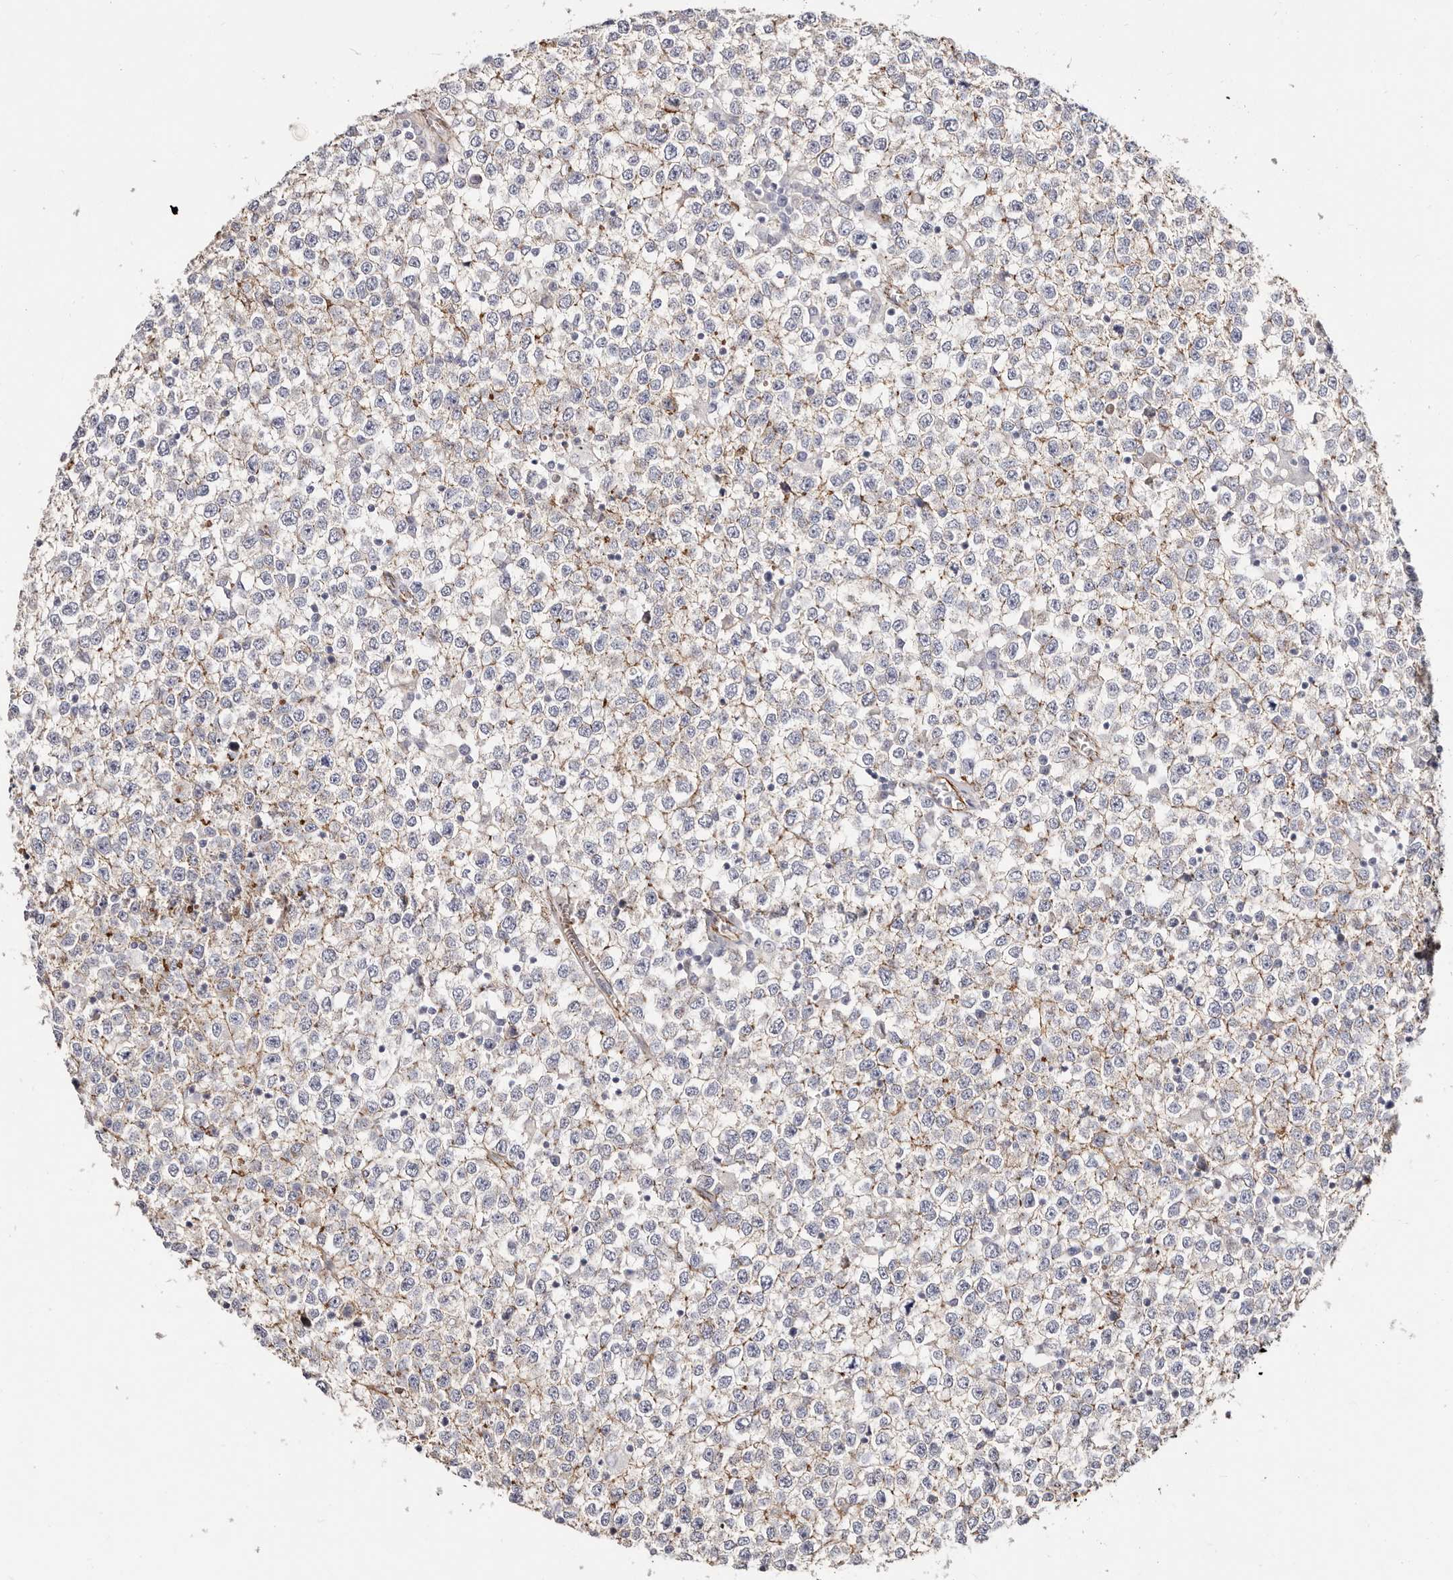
{"staining": {"intensity": "weak", "quantity": ">75%", "location": "cytoplasmic/membranous"}, "tissue": "testis cancer", "cell_type": "Tumor cells", "image_type": "cancer", "snomed": [{"axis": "morphology", "description": "Seminoma, NOS"}, {"axis": "topography", "description": "Testis"}], "caption": "IHC (DAB (3,3'-diaminobenzidine)) staining of seminoma (testis) displays weak cytoplasmic/membranous protein staining in approximately >75% of tumor cells. Nuclei are stained in blue.", "gene": "CTNNB1", "patient": {"sex": "male", "age": 65}}